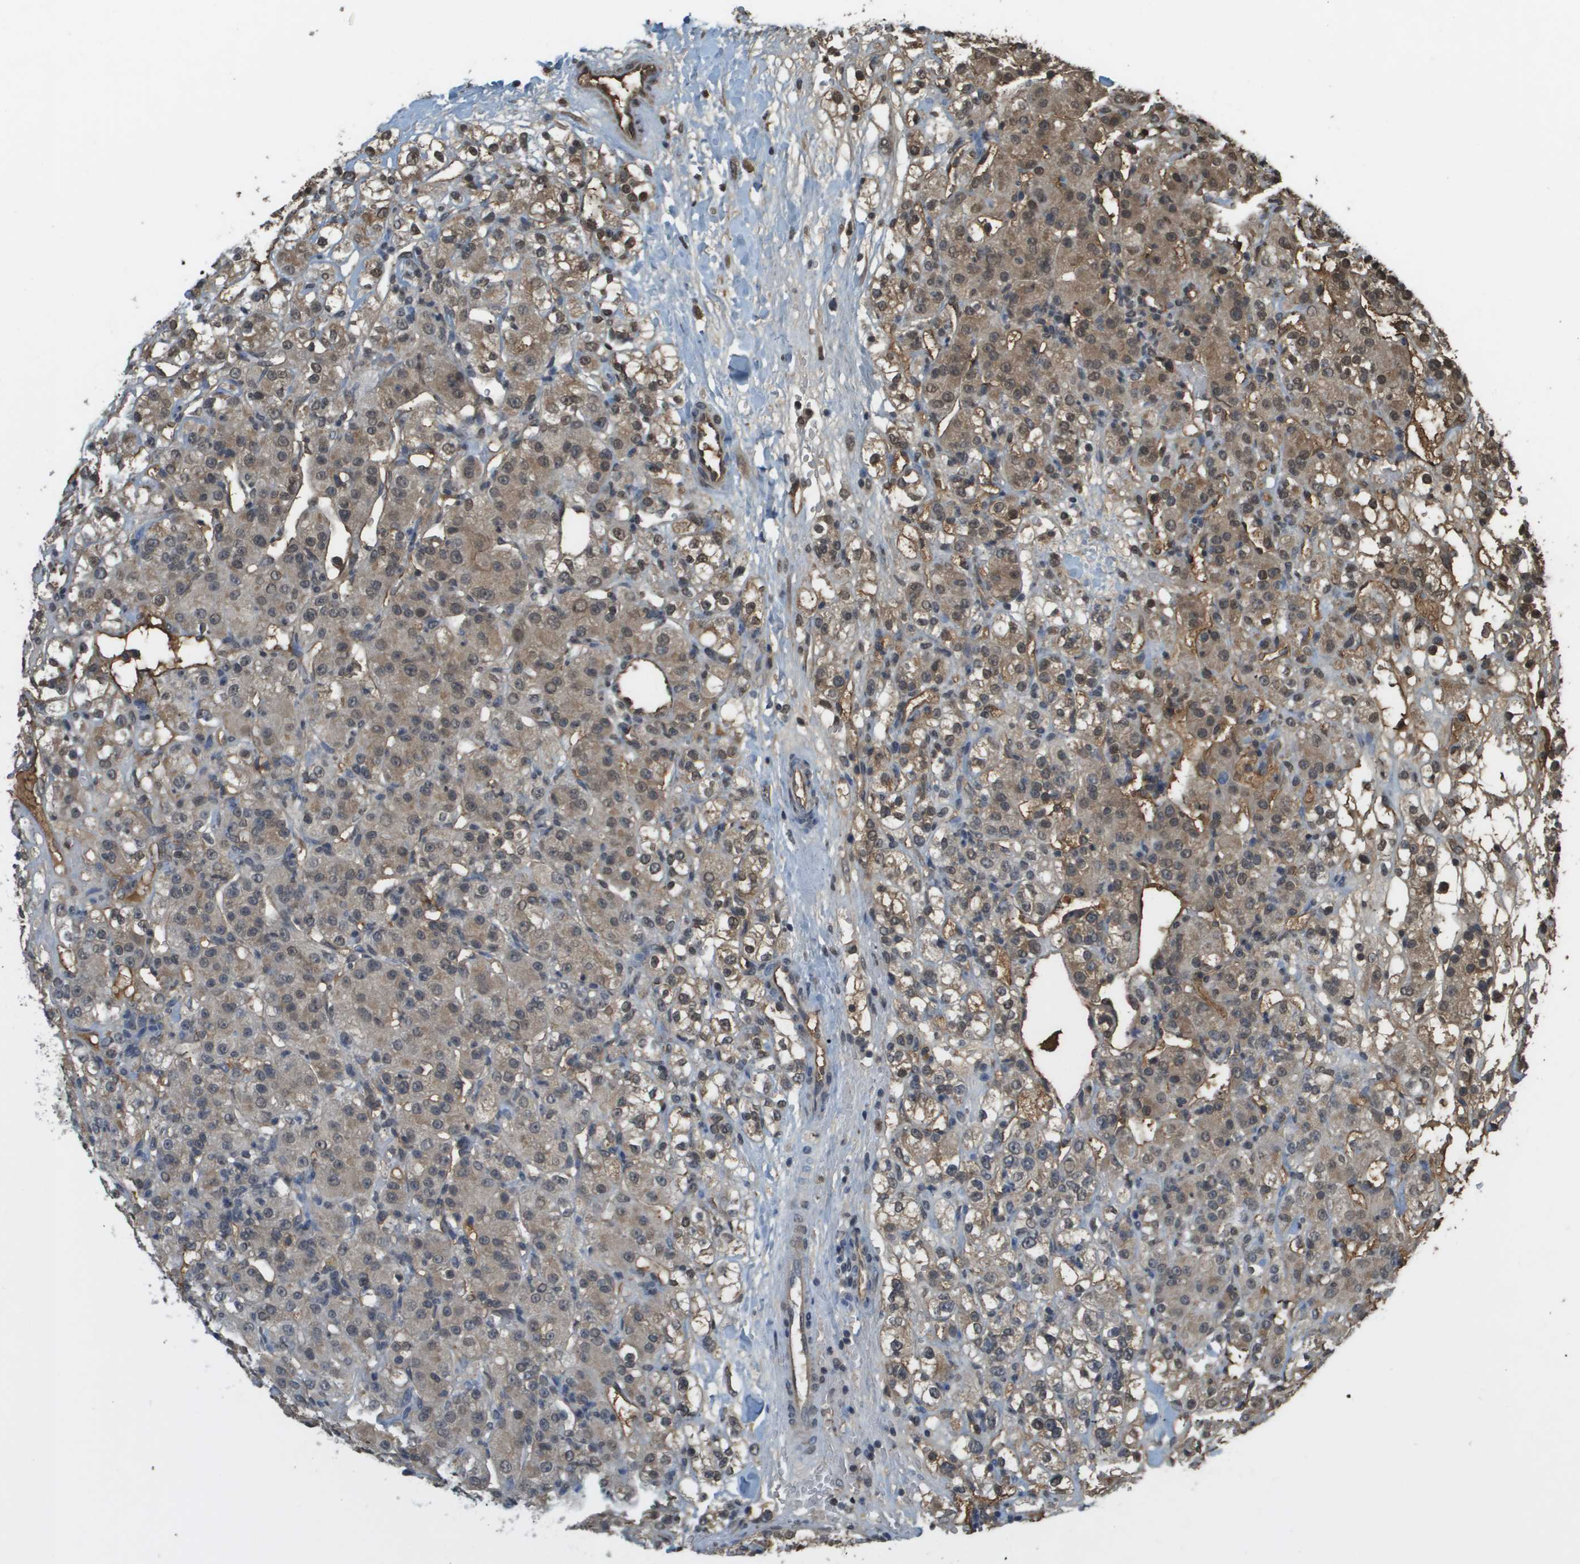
{"staining": {"intensity": "moderate", "quantity": "25%-75%", "location": "cytoplasmic/membranous"}, "tissue": "renal cancer", "cell_type": "Tumor cells", "image_type": "cancer", "snomed": [{"axis": "morphology", "description": "Normal tissue, NOS"}, {"axis": "morphology", "description": "Adenocarcinoma, NOS"}, {"axis": "topography", "description": "Kidney"}], "caption": "A micrograph of renal cancer stained for a protein displays moderate cytoplasmic/membranous brown staining in tumor cells.", "gene": "NDRG2", "patient": {"sex": "male", "age": 61}}